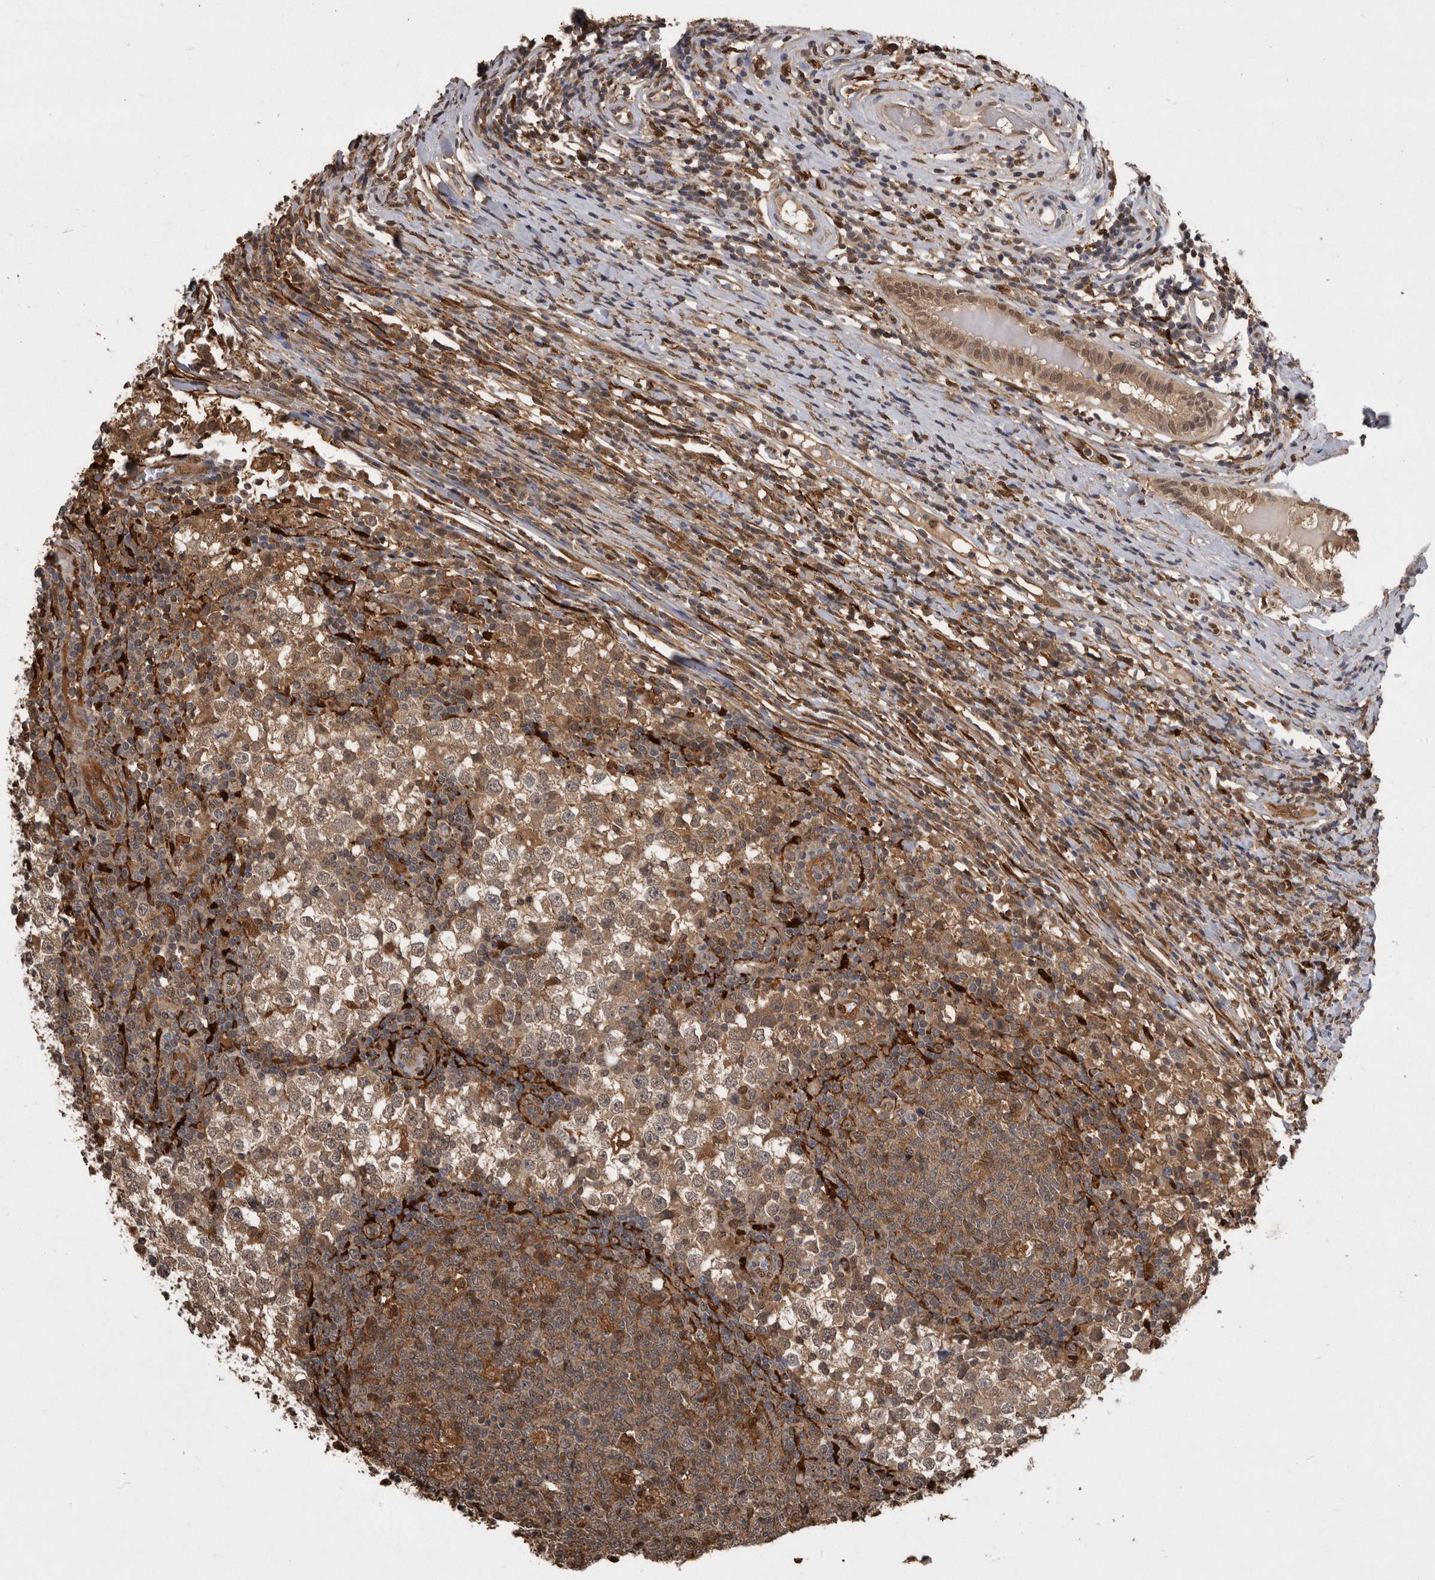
{"staining": {"intensity": "weak", "quantity": ">75%", "location": "cytoplasmic/membranous"}, "tissue": "testis cancer", "cell_type": "Tumor cells", "image_type": "cancer", "snomed": [{"axis": "morphology", "description": "Seminoma, NOS"}, {"axis": "topography", "description": "Testis"}], "caption": "Immunohistochemical staining of testis cancer shows low levels of weak cytoplasmic/membranous protein staining in about >75% of tumor cells.", "gene": "LXN", "patient": {"sex": "male", "age": 65}}